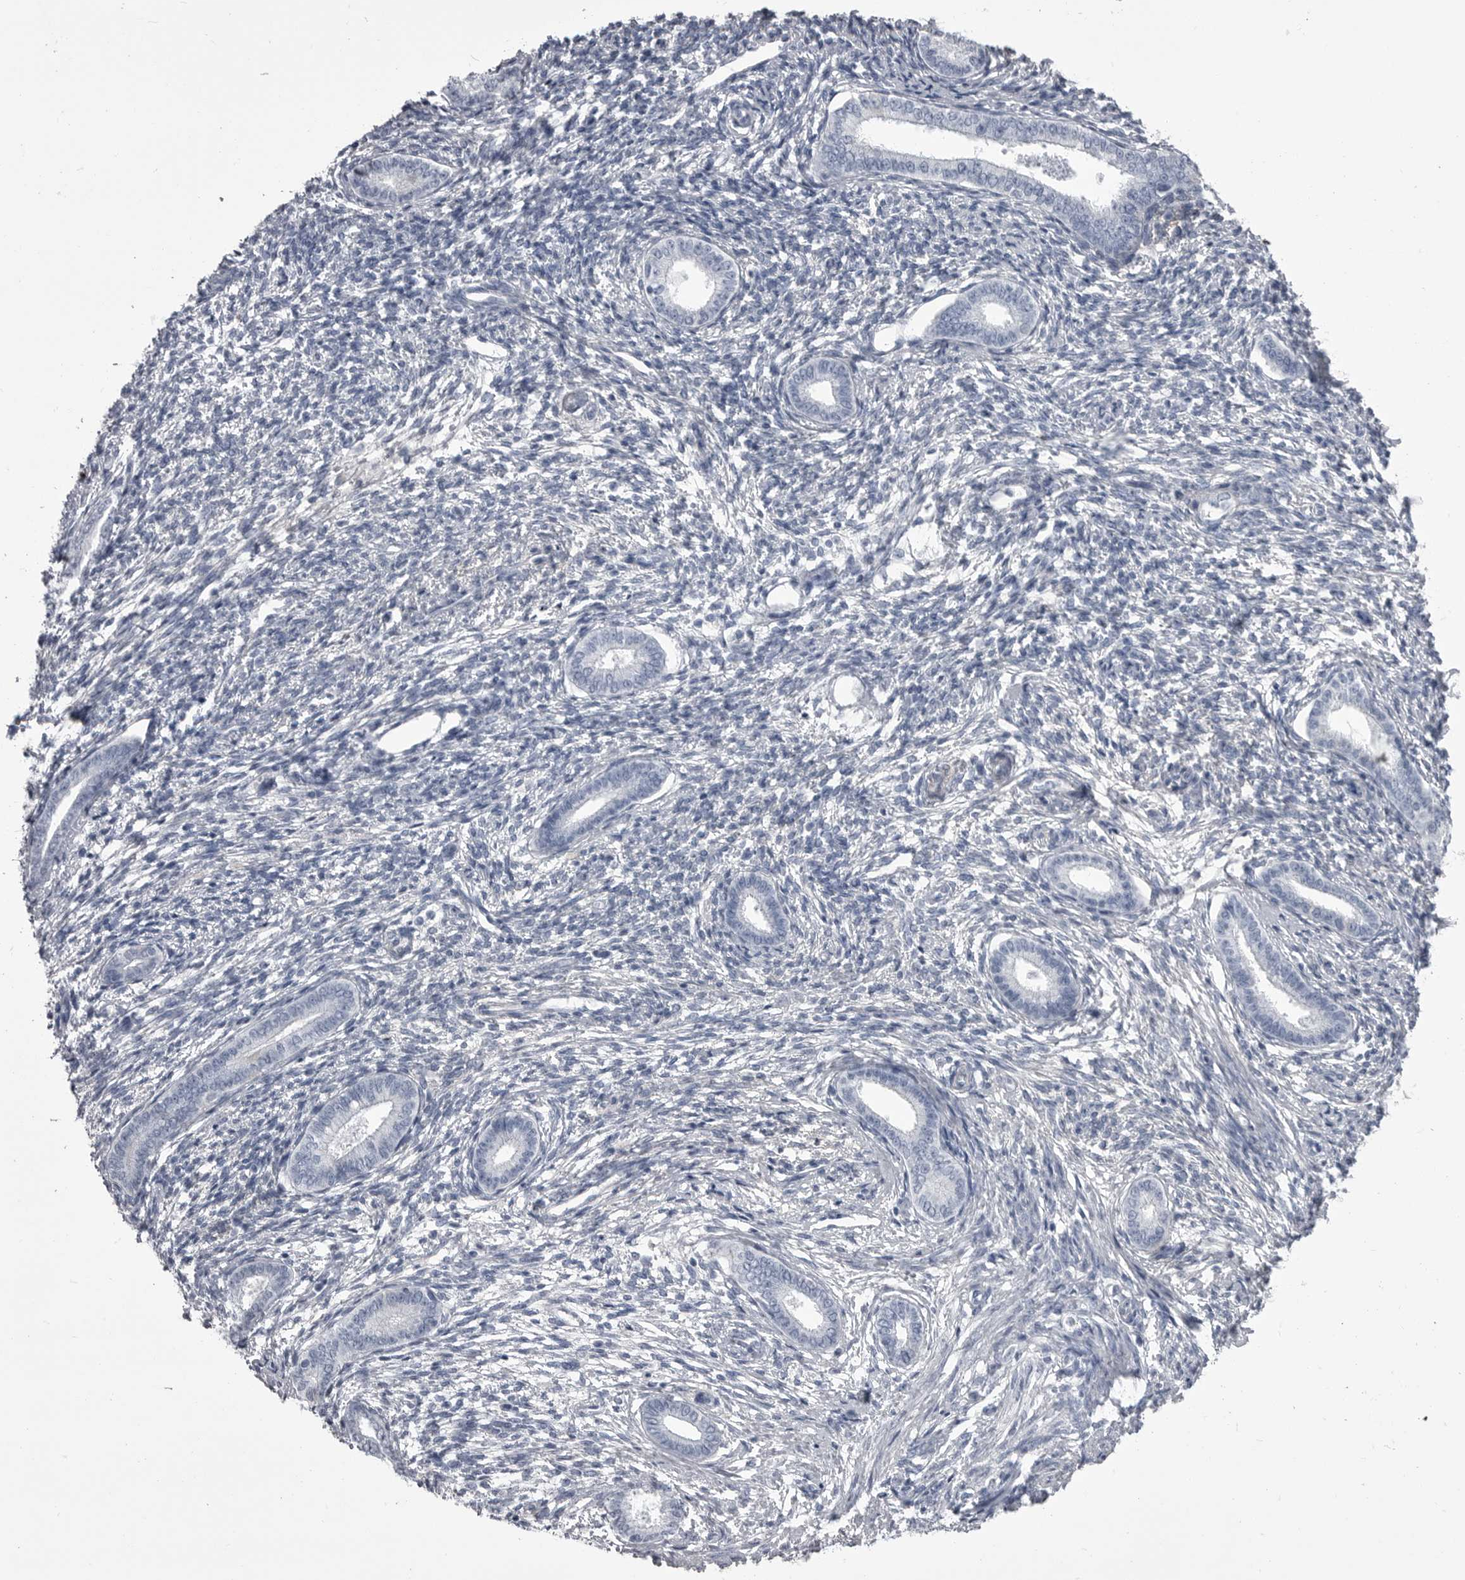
{"staining": {"intensity": "negative", "quantity": "none", "location": "none"}, "tissue": "endometrium", "cell_type": "Cells in endometrial stroma", "image_type": "normal", "snomed": [{"axis": "morphology", "description": "Normal tissue, NOS"}, {"axis": "topography", "description": "Endometrium"}], "caption": "High power microscopy image of an immunohistochemistry (IHC) histopathology image of unremarkable endometrium, revealing no significant expression in cells in endometrial stroma.", "gene": "ANK2", "patient": {"sex": "female", "age": 56}}